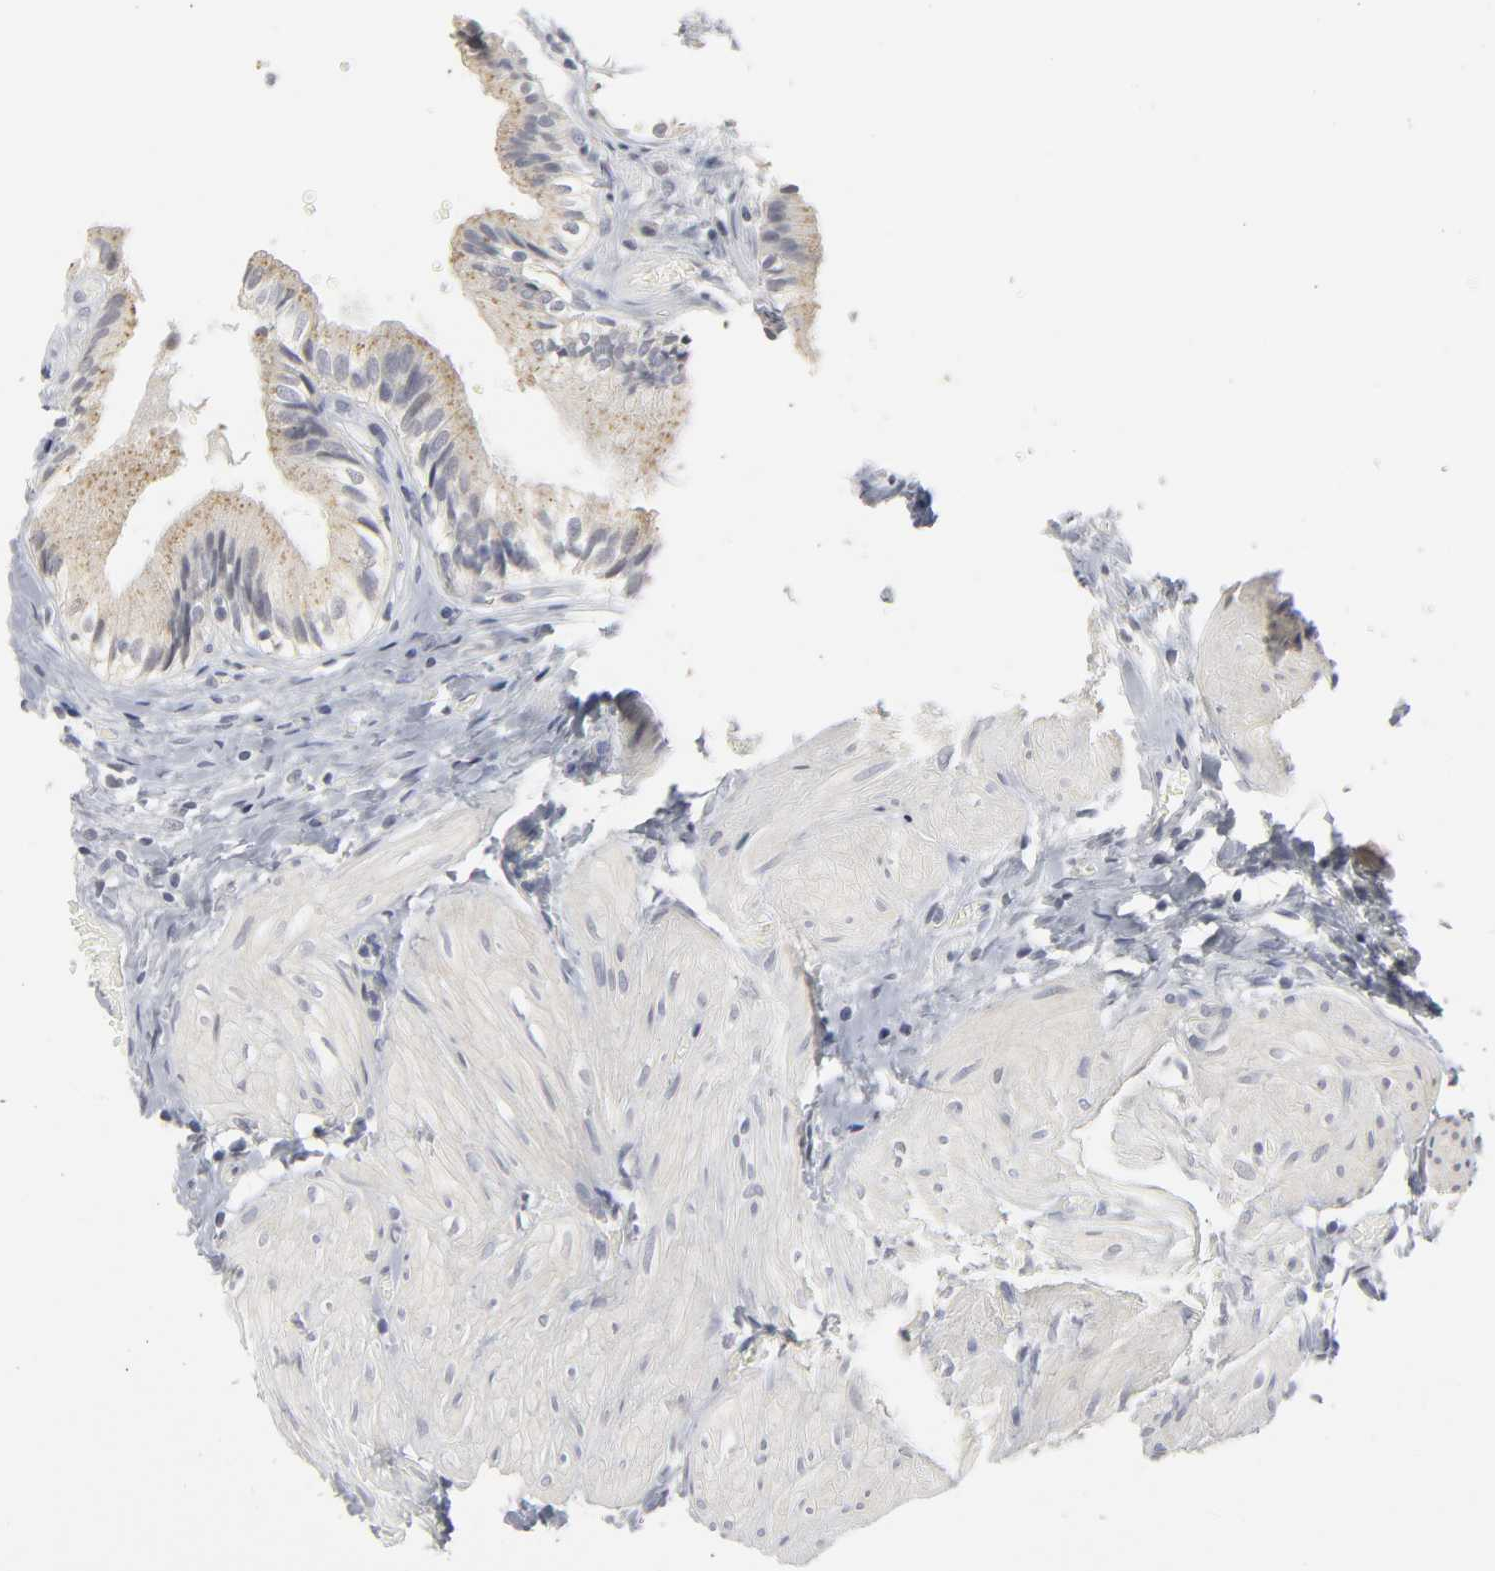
{"staining": {"intensity": "weak", "quantity": ">75%", "location": "cytoplasmic/membranous"}, "tissue": "gallbladder", "cell_type": "Glandular cells", "image_type": "normal", "snomed": [{"axis": "morphology", "description": "Normal tissue, NOS"}, {"axis": "topography", "description": "Gallbladder"}], "caption": "Protein staining displays weak cytoplasmic/membranous staining in about >75% of glandular cells in normal gallbladder.", "gene": "TCAP", "patient": {"sex": "male", "age": 65}}